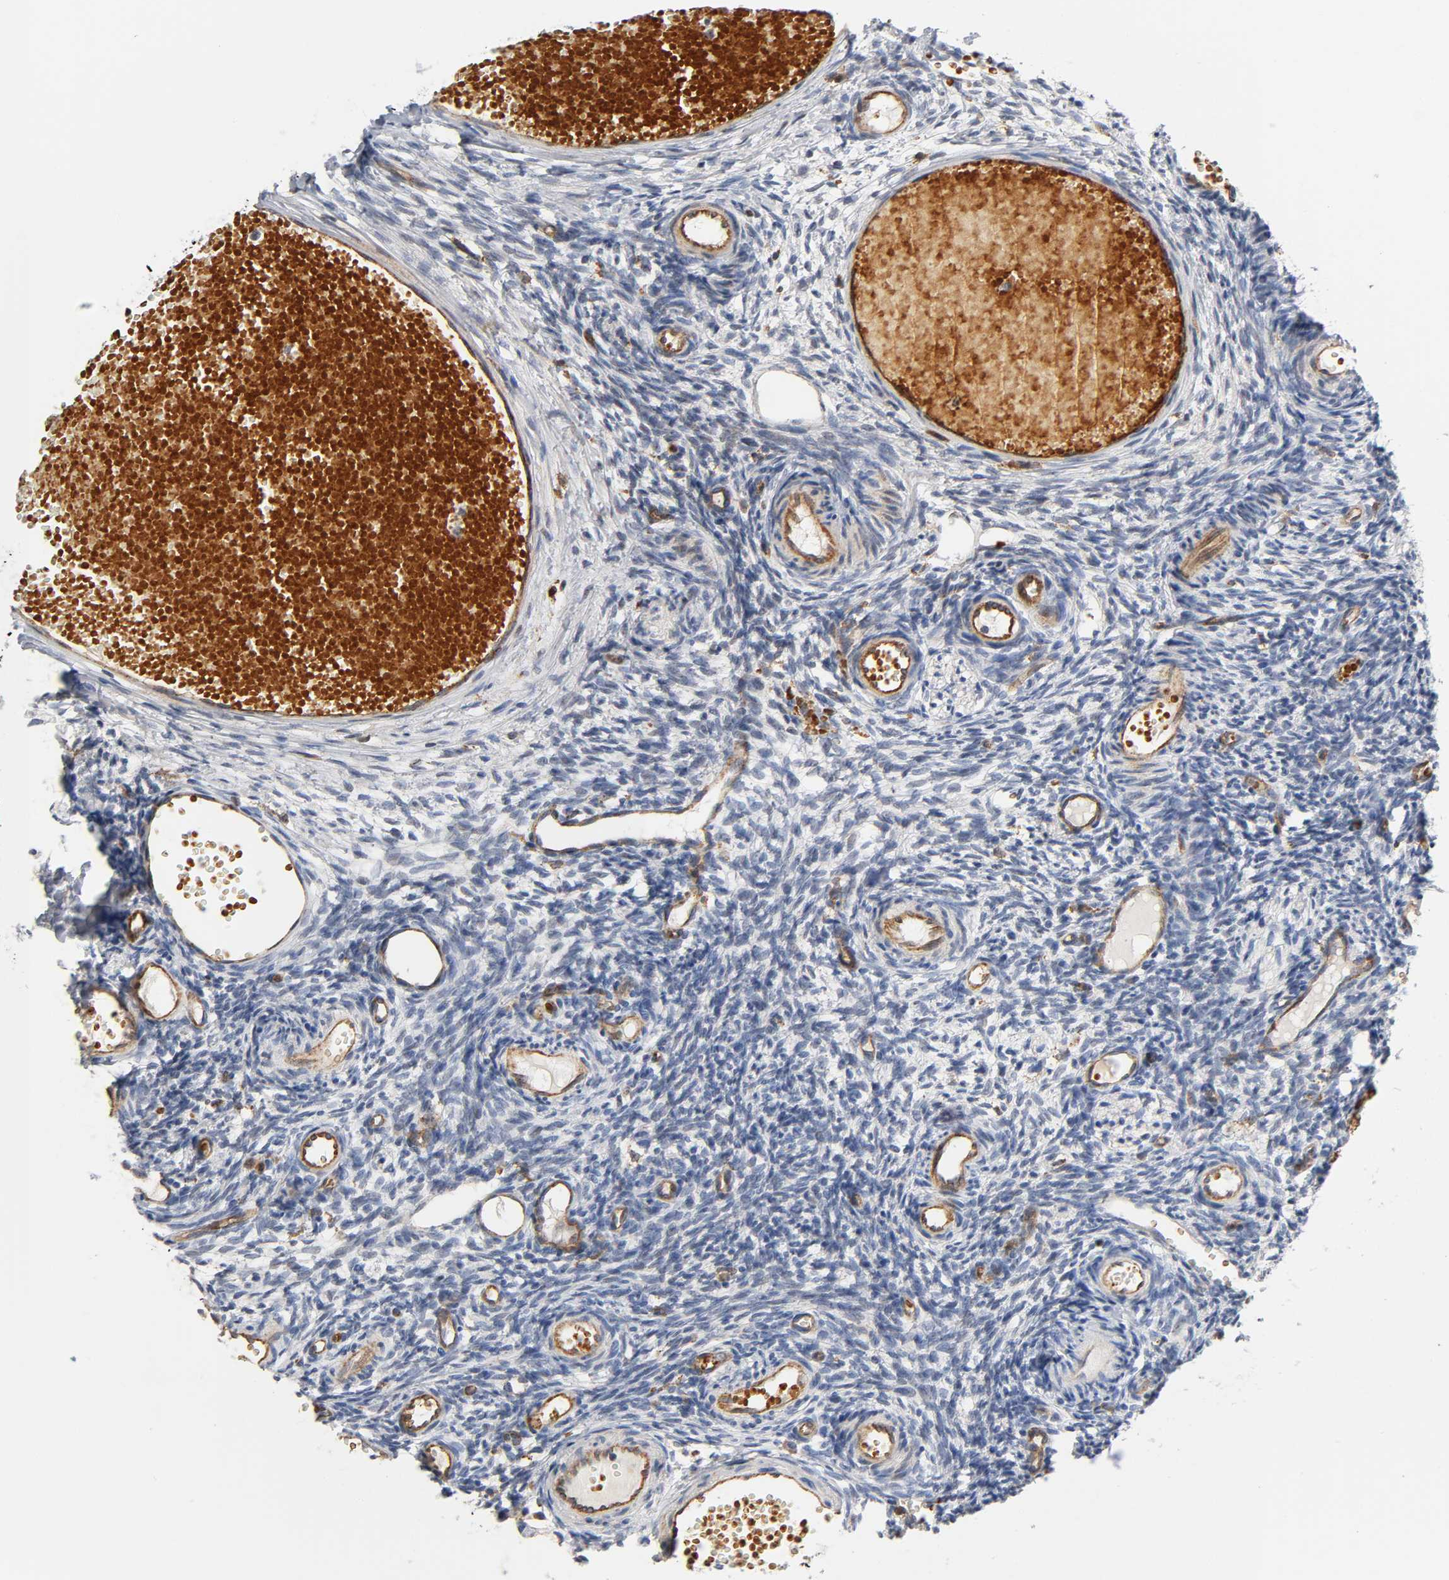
{"staining": {"intensity": "negative", "quantity": "none", "location": "none"}, "tissue": "ovary", "cell_type": "Ovarian stroma cells", "image_type": "normal", "snomed": [{"axis": "morphology", "description": "Normal tissue, NOS"}, {"axis": "topography", "description": "Ovary"}], "caption": "IHC image of normal ovary: ovary stained with DAB reveals no significant protein expression in ovarian stroma cells. (Stains: DAB (3,3'-diaminobenzidine) IHC with hematoxylin counter stain, Microscopy: brightfield microscopy at high magnification).", "gene": "CD2AP", "patient": {"sex": "female", "age": 35}}